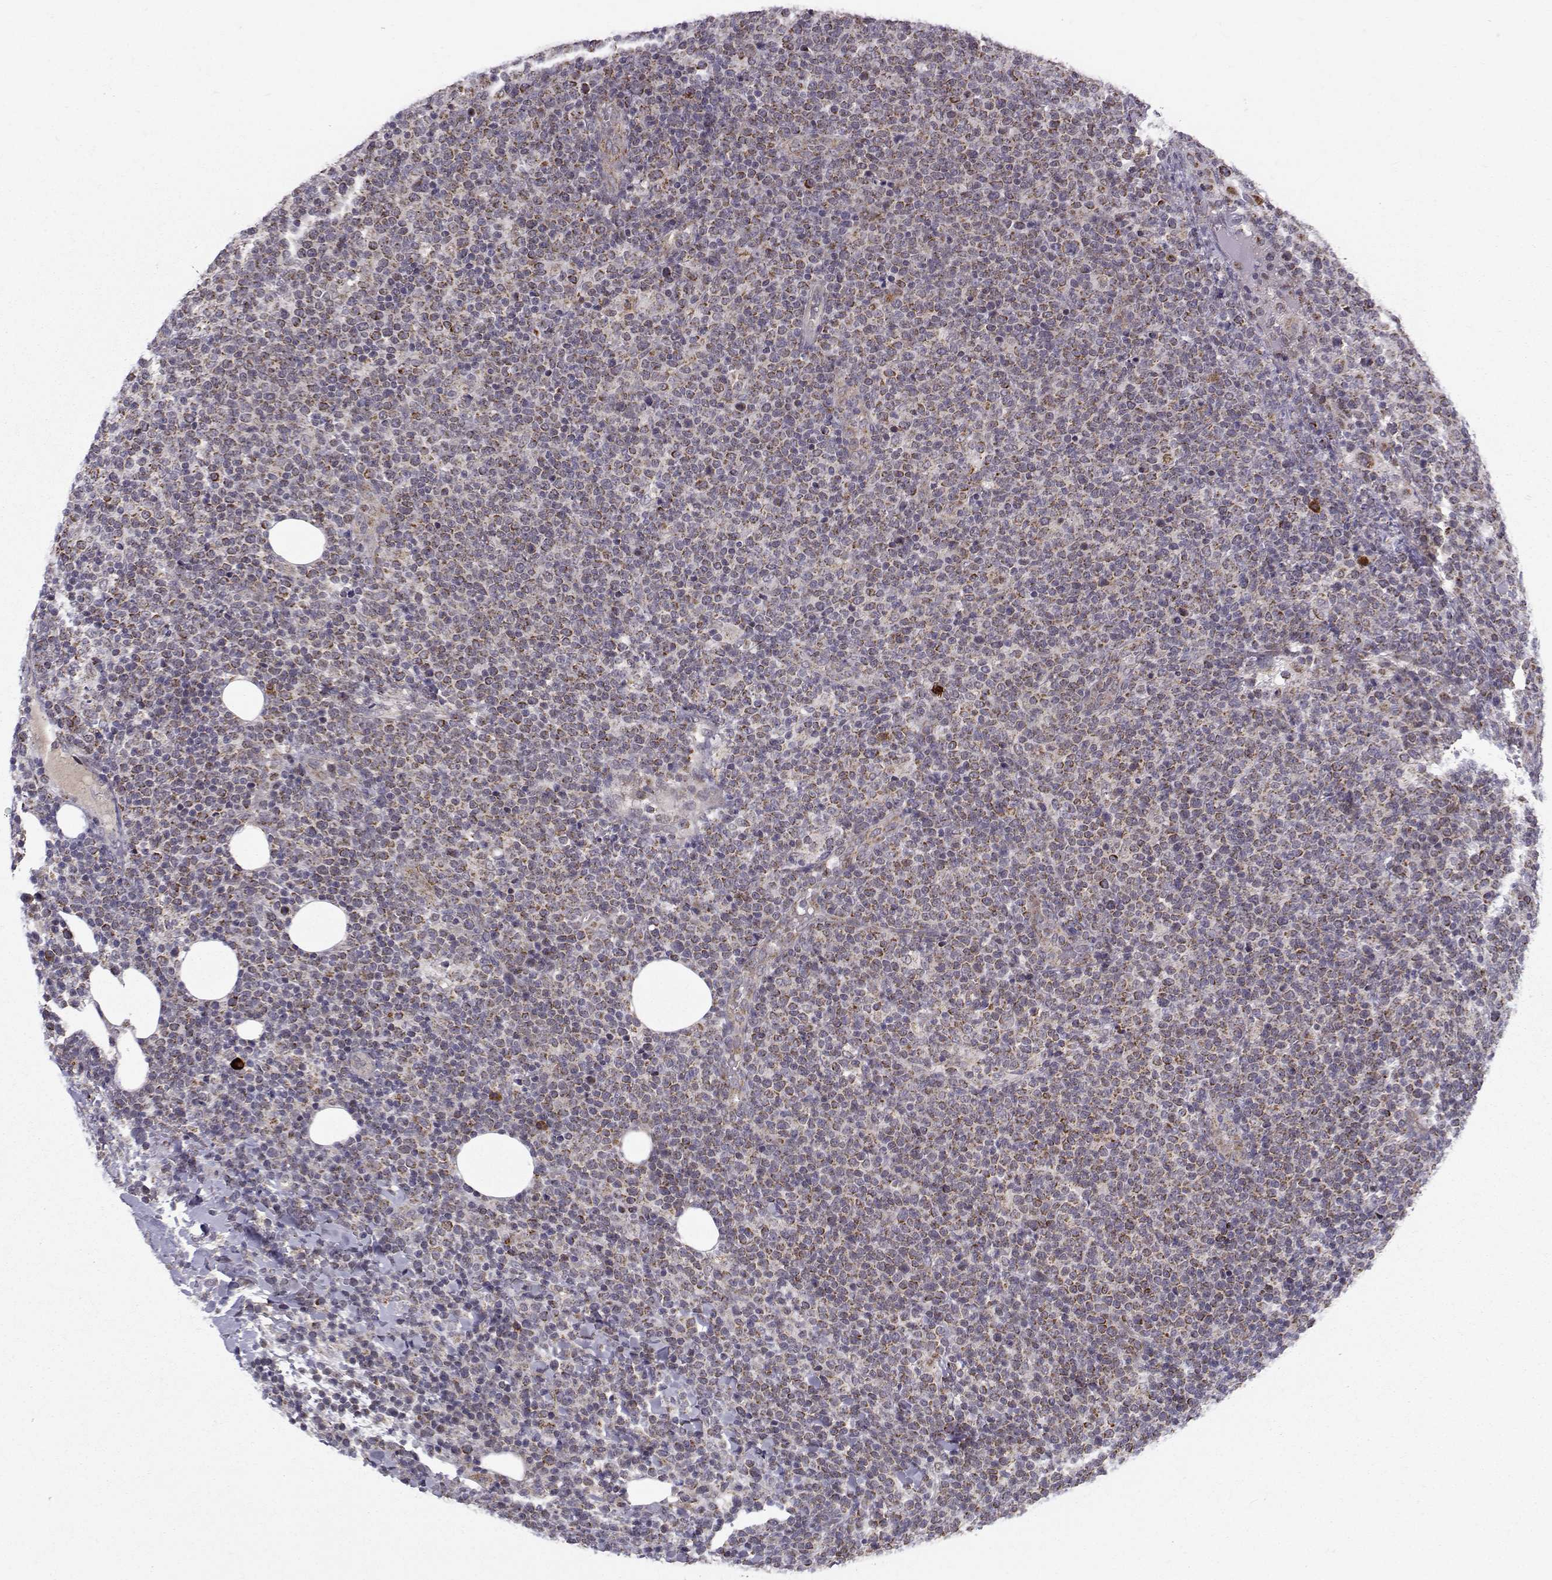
{"staining": {"intensity": "moderate", "quantity": "<25%", "location": "cytoplasmic/membranous"}, "tissue": "lymphoma", "cell_type": "Tumor cells", "image_type": "cancer", "snomed": [{"axis": "morphology", "description": "Malignant lymphoma, non-Hodgkin's type, High grade"}, {"axis": "topography", "description": "Lymph node"}], "caption": "High-power microscopy captured an IHC image of malignant lymphoma, non-Hodgkin's type (high-grade), revealing moderate cytoplasmic/membranous expression in about <25% of tumor cells.", "gene": "NECAB3", "patient": {"sex": "male", "age": 61}}